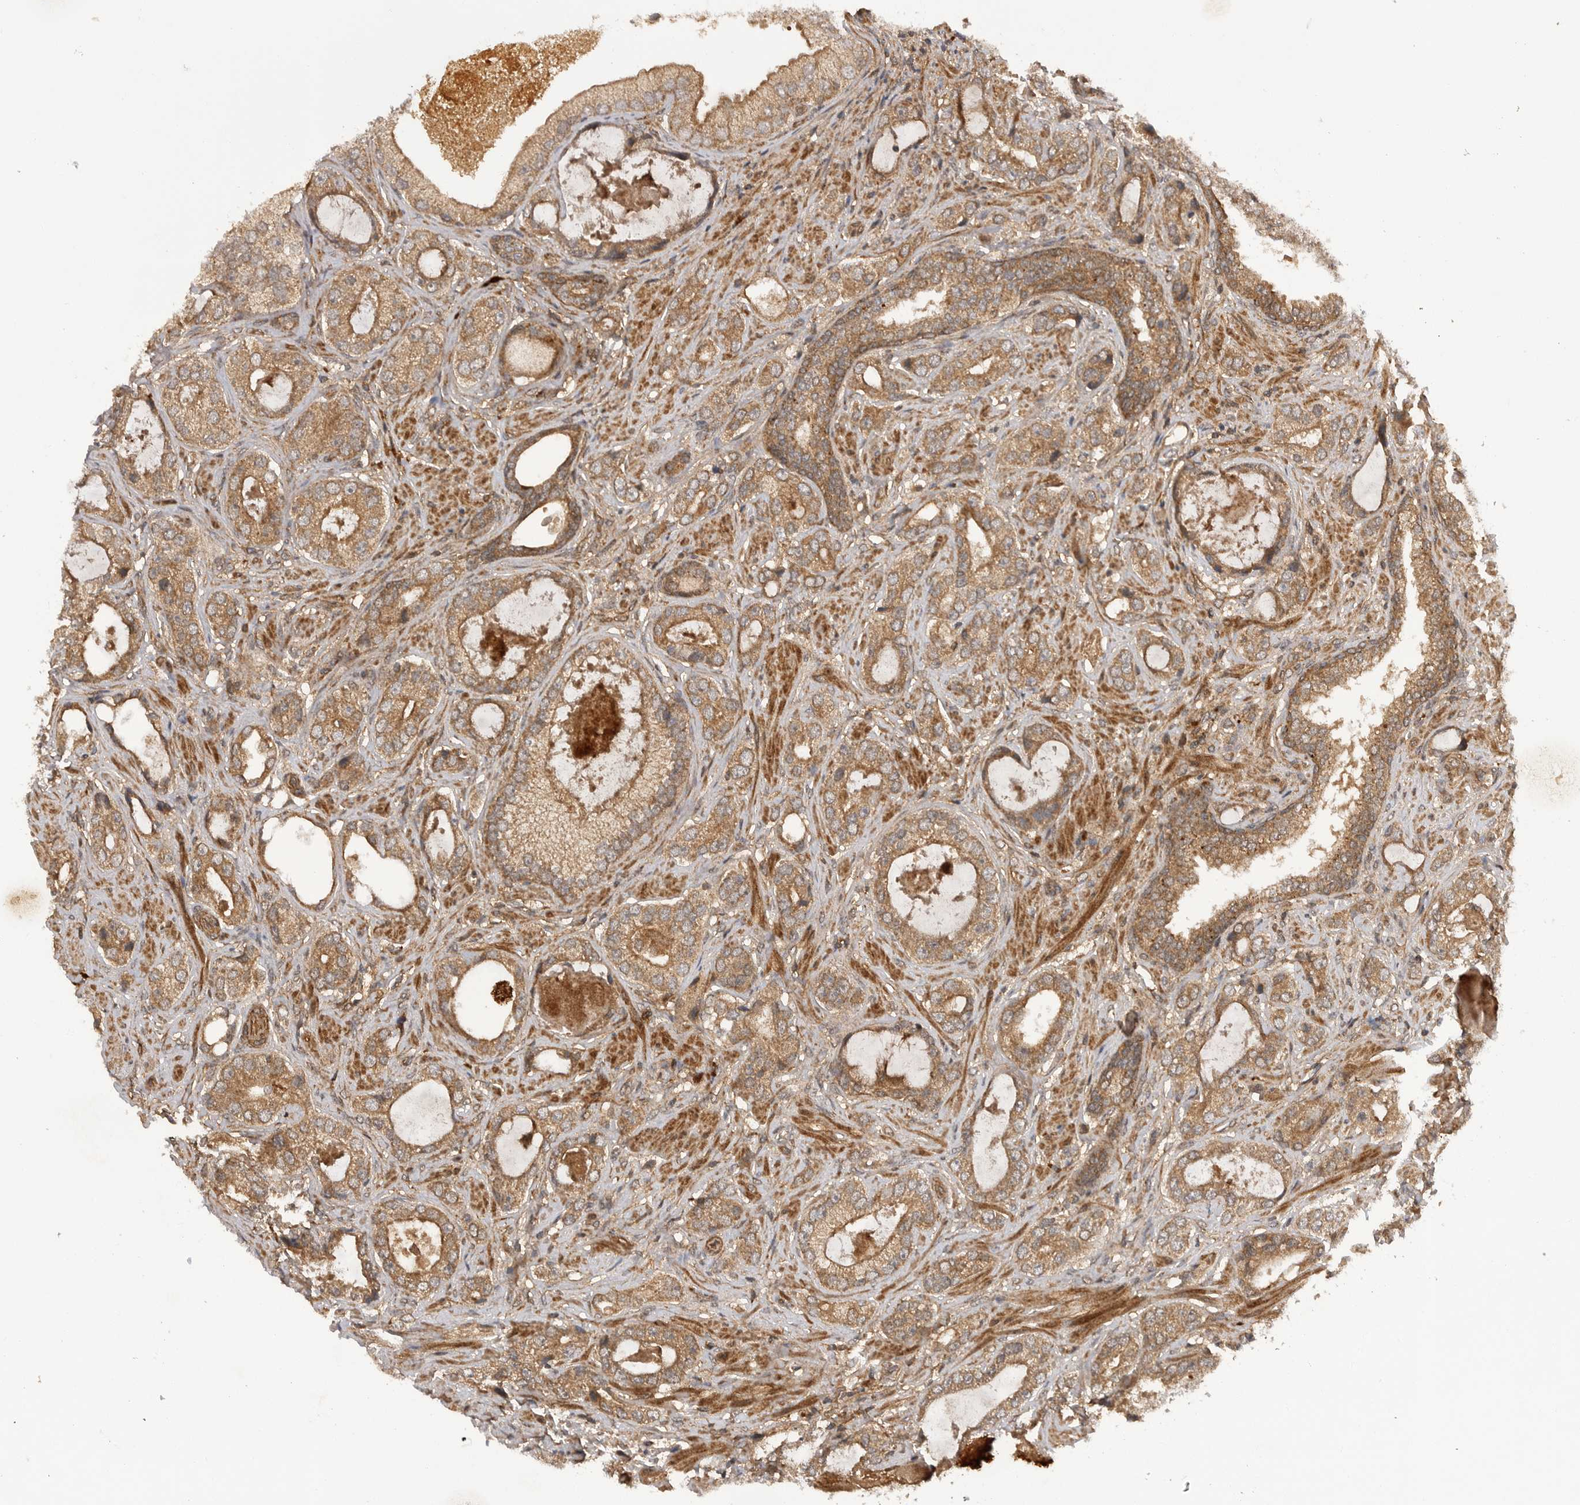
{"staining": {"intensity": "moderate", "quantity": ">75%", "location": "cytoplasmic/membranous"}, "tissue": "prostate cancer", "cell_type": "Tumor cells", "image_type": "cancer", "snomed": [{"axis": "morphology", "description": "Normal tissue, NOS"}, {"axis": "morphology", "description": "Adenocarcinoma, High grade"}, {"axis": "topography", "description": "Prostate"}, {"axis": "topography", "description": "Peripheral nerve tissue"}], "caption": "Prostate cancer (high-grade adenocarcinoma) tissue displays moderate cytoplasmic/membranous staining in about >75% of tumor cells, visualized by immunohistochemistry. Using DAB (brown) and hematoxylin (blue) stains, captured at high magnification using brightfield microscopy.", "gene": "PRDX4", "patient": {"sex": "male", "age": 59}}